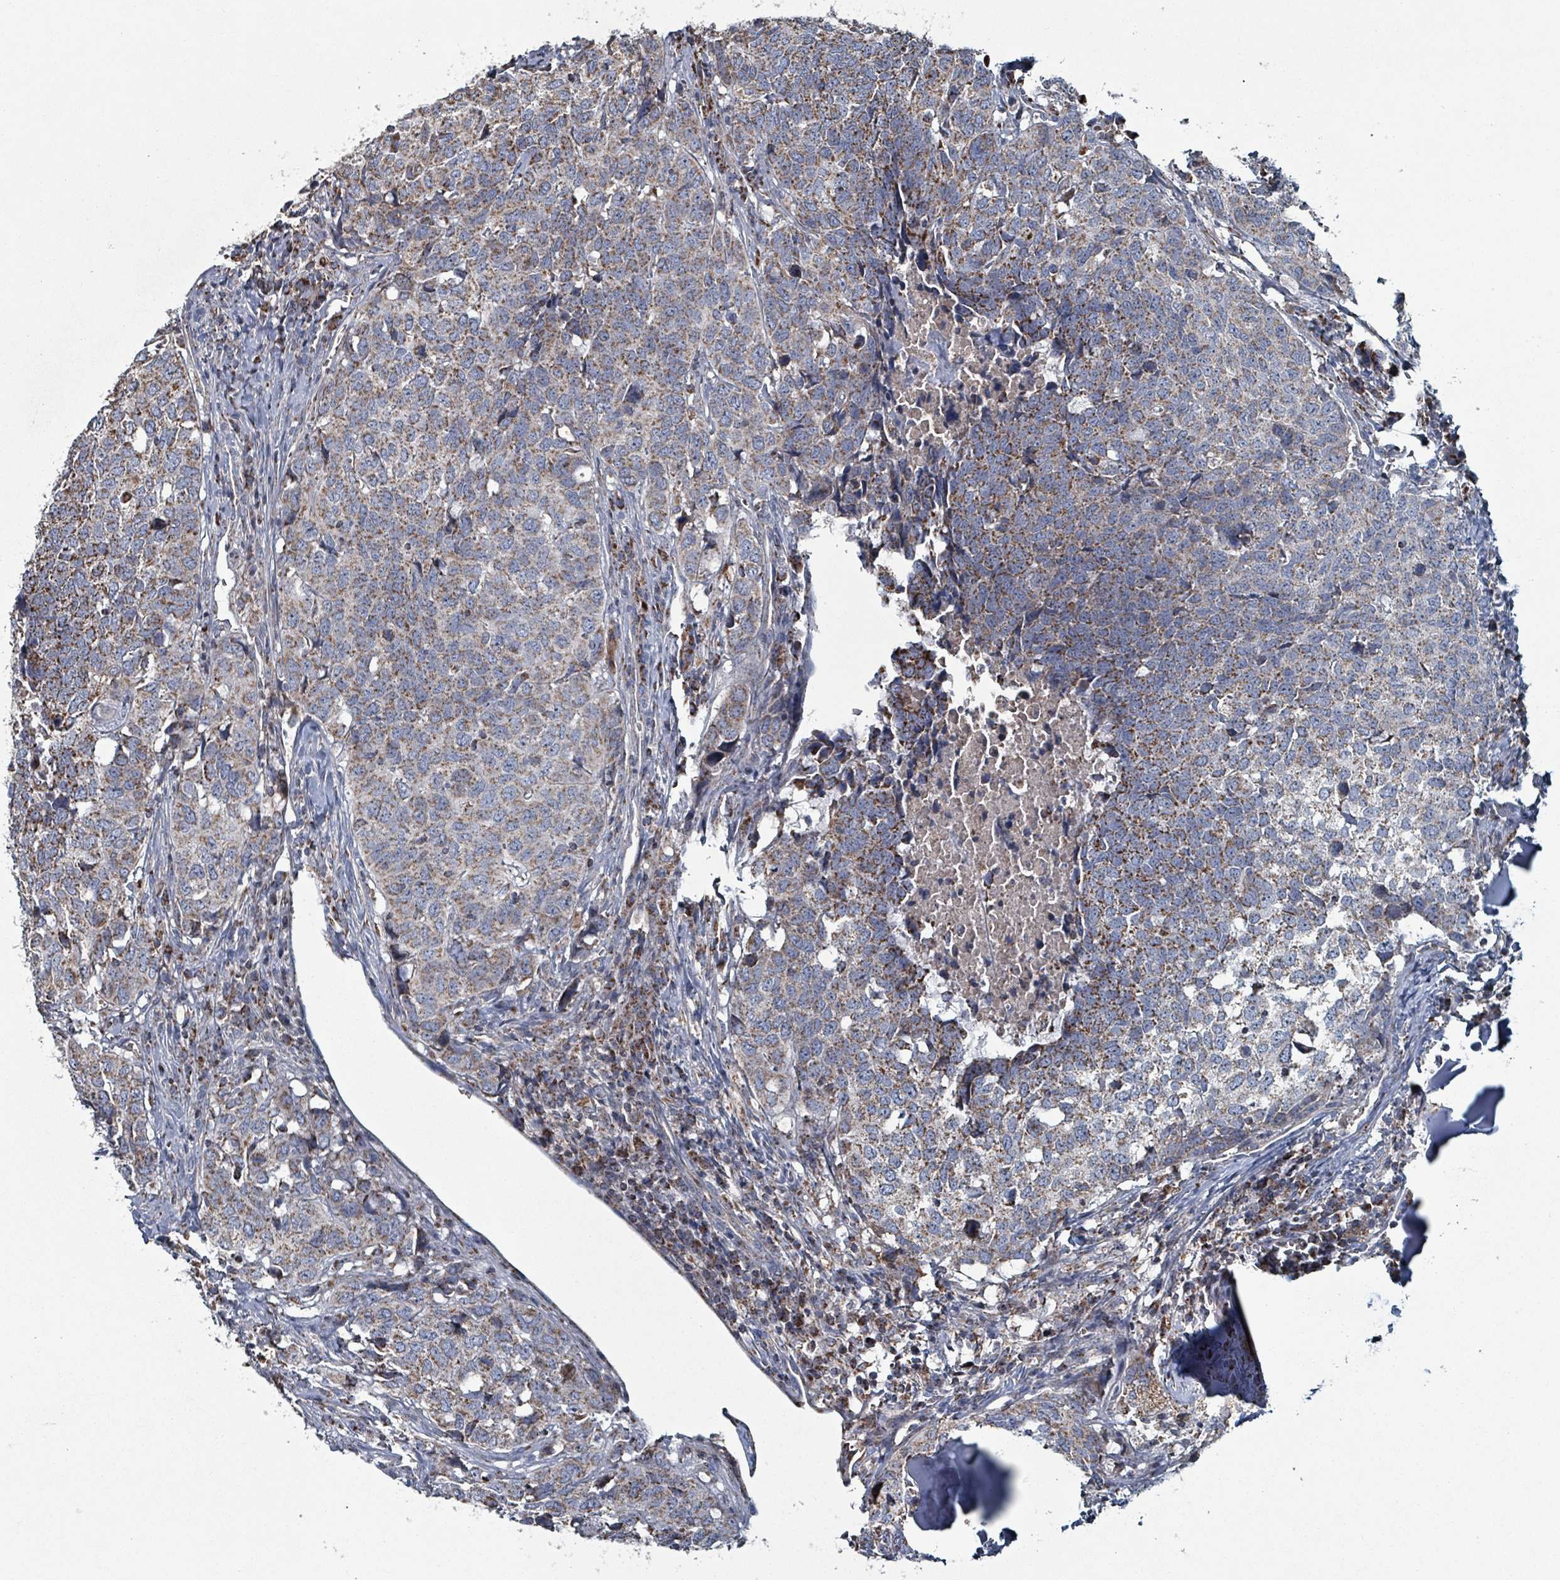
{"staining": {"intensity": "moderate", "quantity": ">75%", "location": "cytoplasmic/membranous"}, "tissue": "head and neck cancer", "cell_type": "Tumor cells", "image_type": "cancer", "snomed": [{"axis": "morphology", "description": "Normal tissue, NOS"}, {"axis": "morphology", "description": "Squamous cell carcinoma, NOS"}, {"axis": "topography", "description": "Skeletal muscle"}, {"axis": "topography", "description": "Vascular tissue"}, {"axis": "topography", "description": "Peripheral nerve tissue"}, {"axis": "topography", "description": "Head-Neck"}], "caption": "Protein expression by IHC displays moderate cytoplasmic/membranous expression in approximately >75% of tumor cells in head and neck cancer. (DAB IHC, brown staining for protein, blue staining for nuclei).", "gene": "ABHD18", "patient": {"sex": "male", "age": 66}}